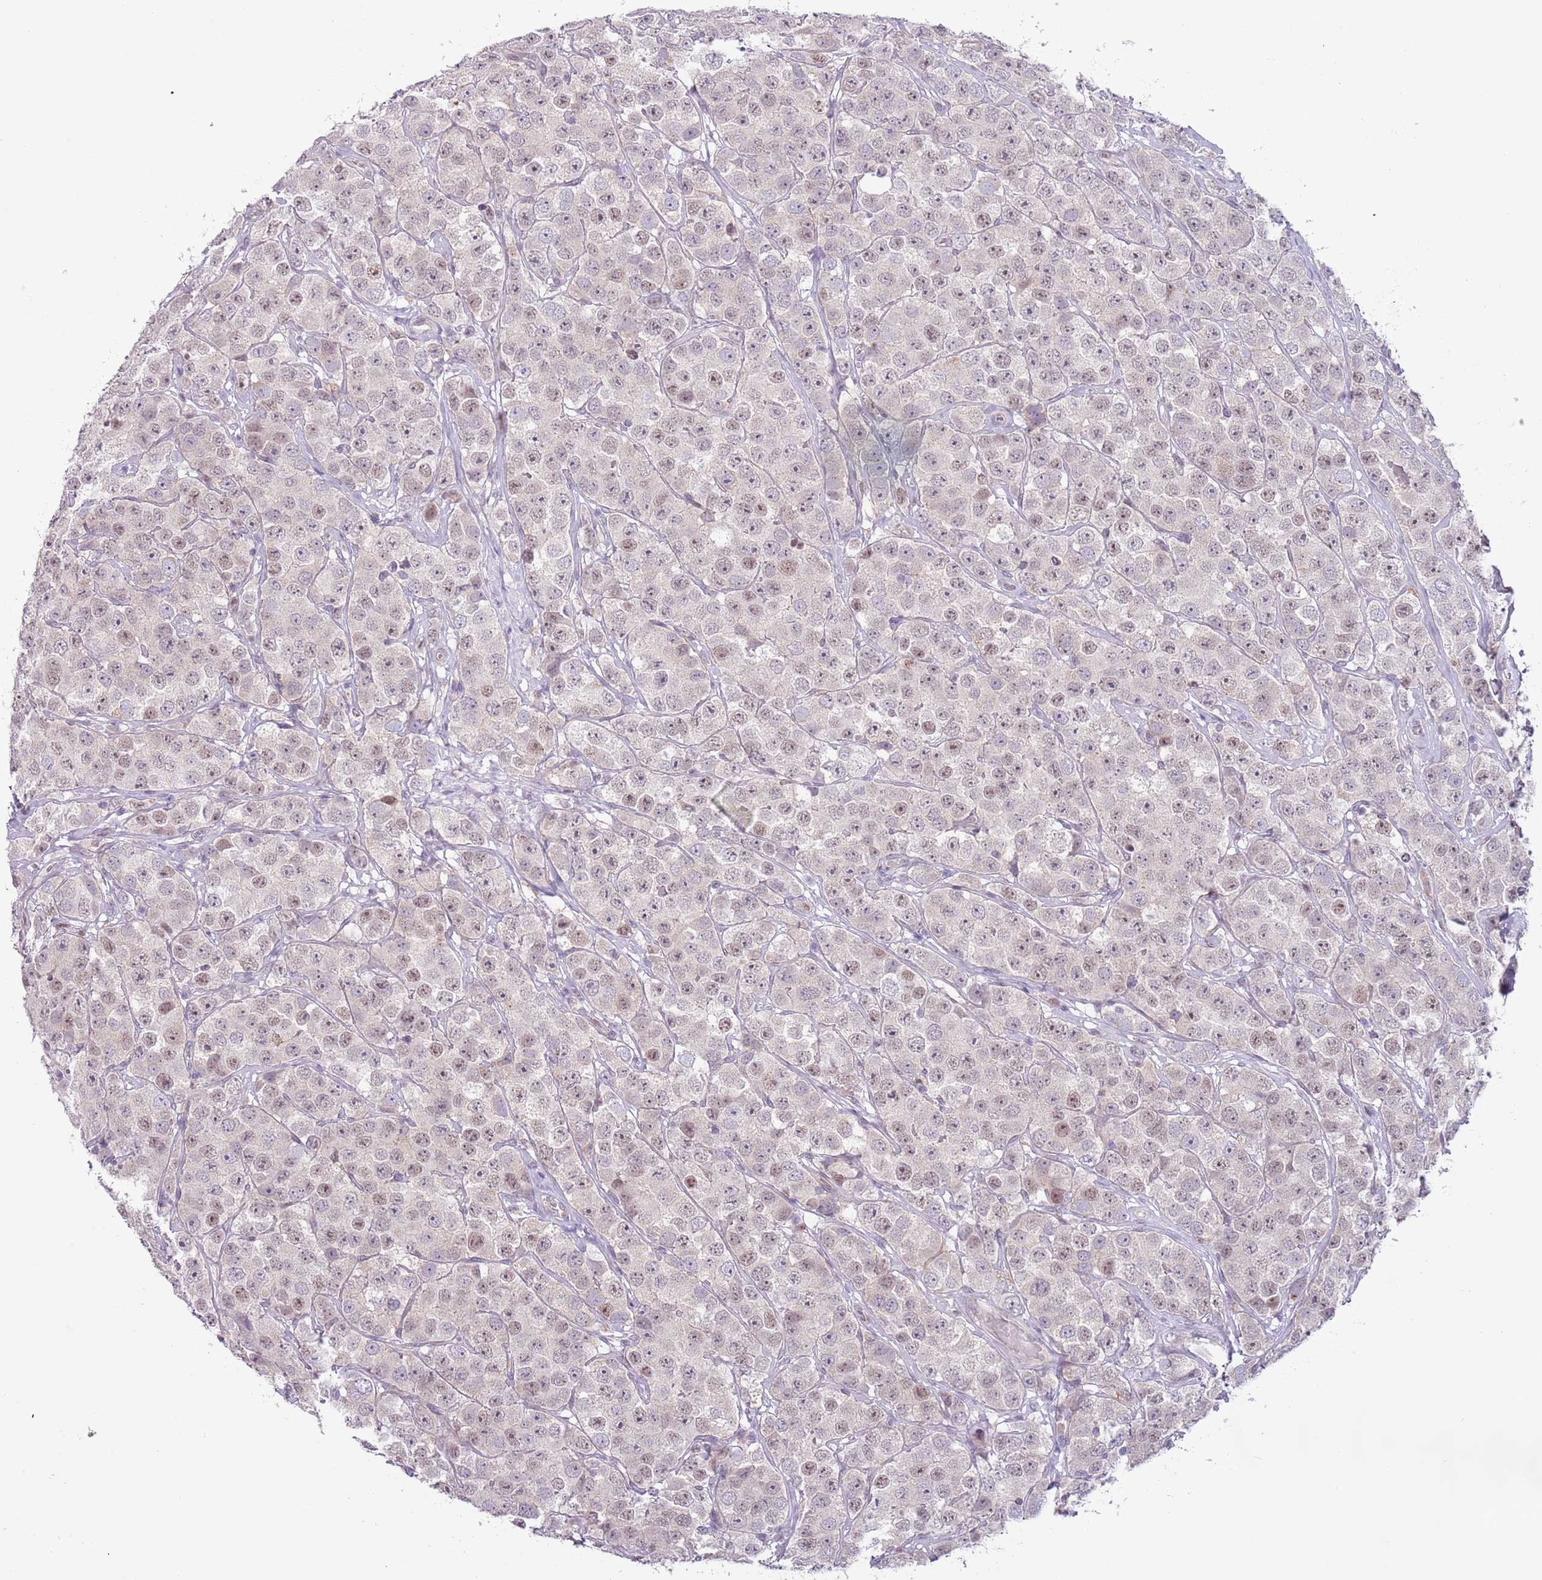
{"staining": {"intensity": "weak", "quantity": "25%-75%", "location": "nuclear"}, "tissue": "testis cancer", "cell_type": "Tumor cells", "image_type": "cancer", "snomed": [{"axis": "morphology", "description": "Seminoma, NOS"}, {"axis": "topography", "description": "Testis"}], "caption": "Human testis cancer (seminoma) stained for a protein (brown) demonstrates weak nuclear positive staining in approximately 25%-75% of tumor cells.", "gene": "MLLT11", "patient": {"sex": "male", "age": 28}}